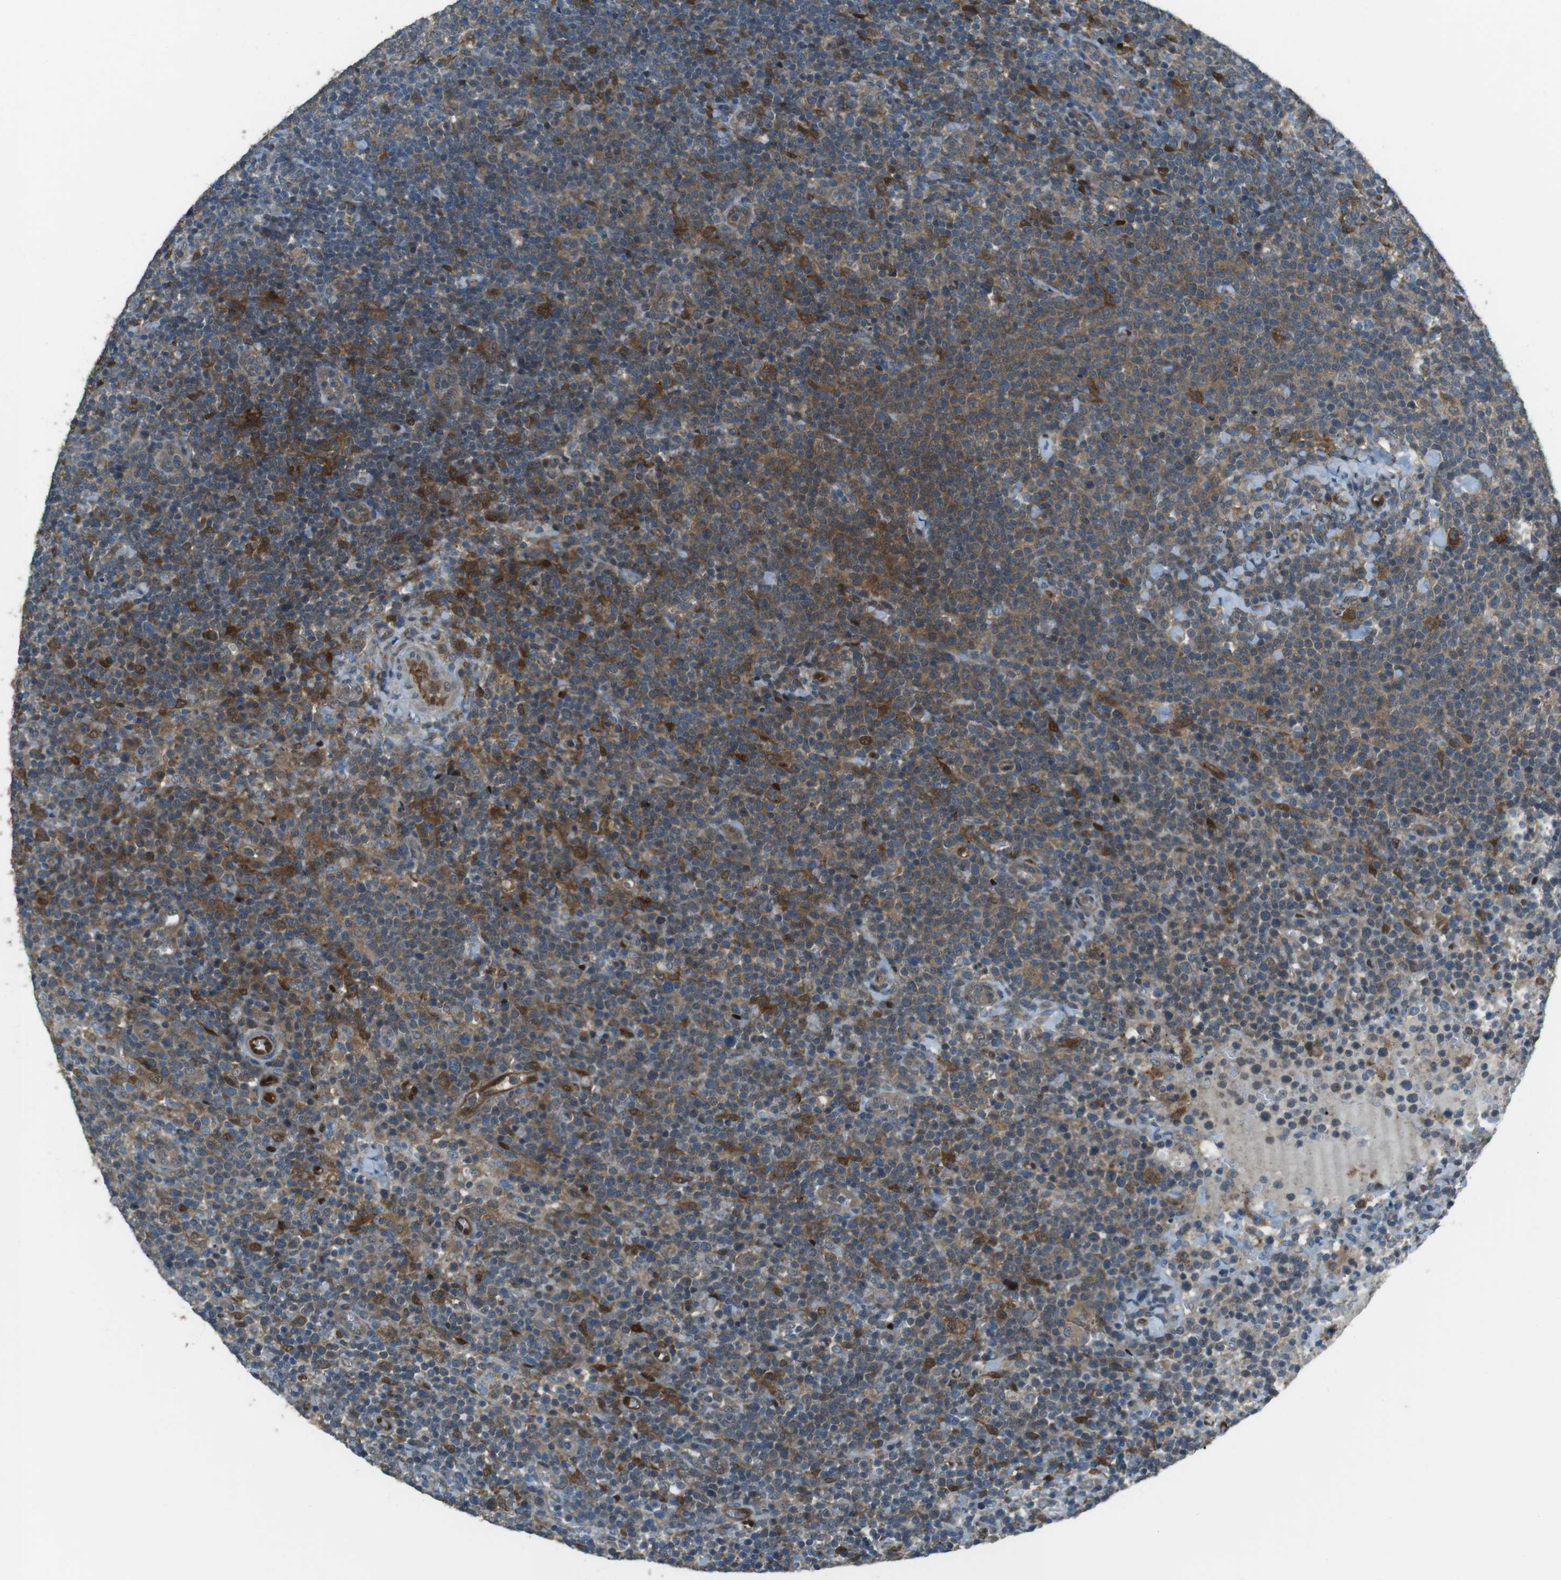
{"staining": {"intensity": "moderate", "quantity": "25%-75%", "location": "cytoplasmic/membranous"}, "tissue": "lymphoma", "cell_type": "Tumor cells", "image_type": "cancer", "snomed": [{"axis": "morphology", "description": "Malignant lymphoma, non-Hodgkin's type, High grade"}, {"axis": "topography", "description": "Lymph node"}], "caption": "Tumor cells exhibit medium levels of moderate cytoplasmic/membranous expression in approximately 25%-75% of cells in high-grade malignant lymphoma, non-Hodgkin's type.", "gene": "MFAP3", "patient": {"sex": "male", "age": 61}}